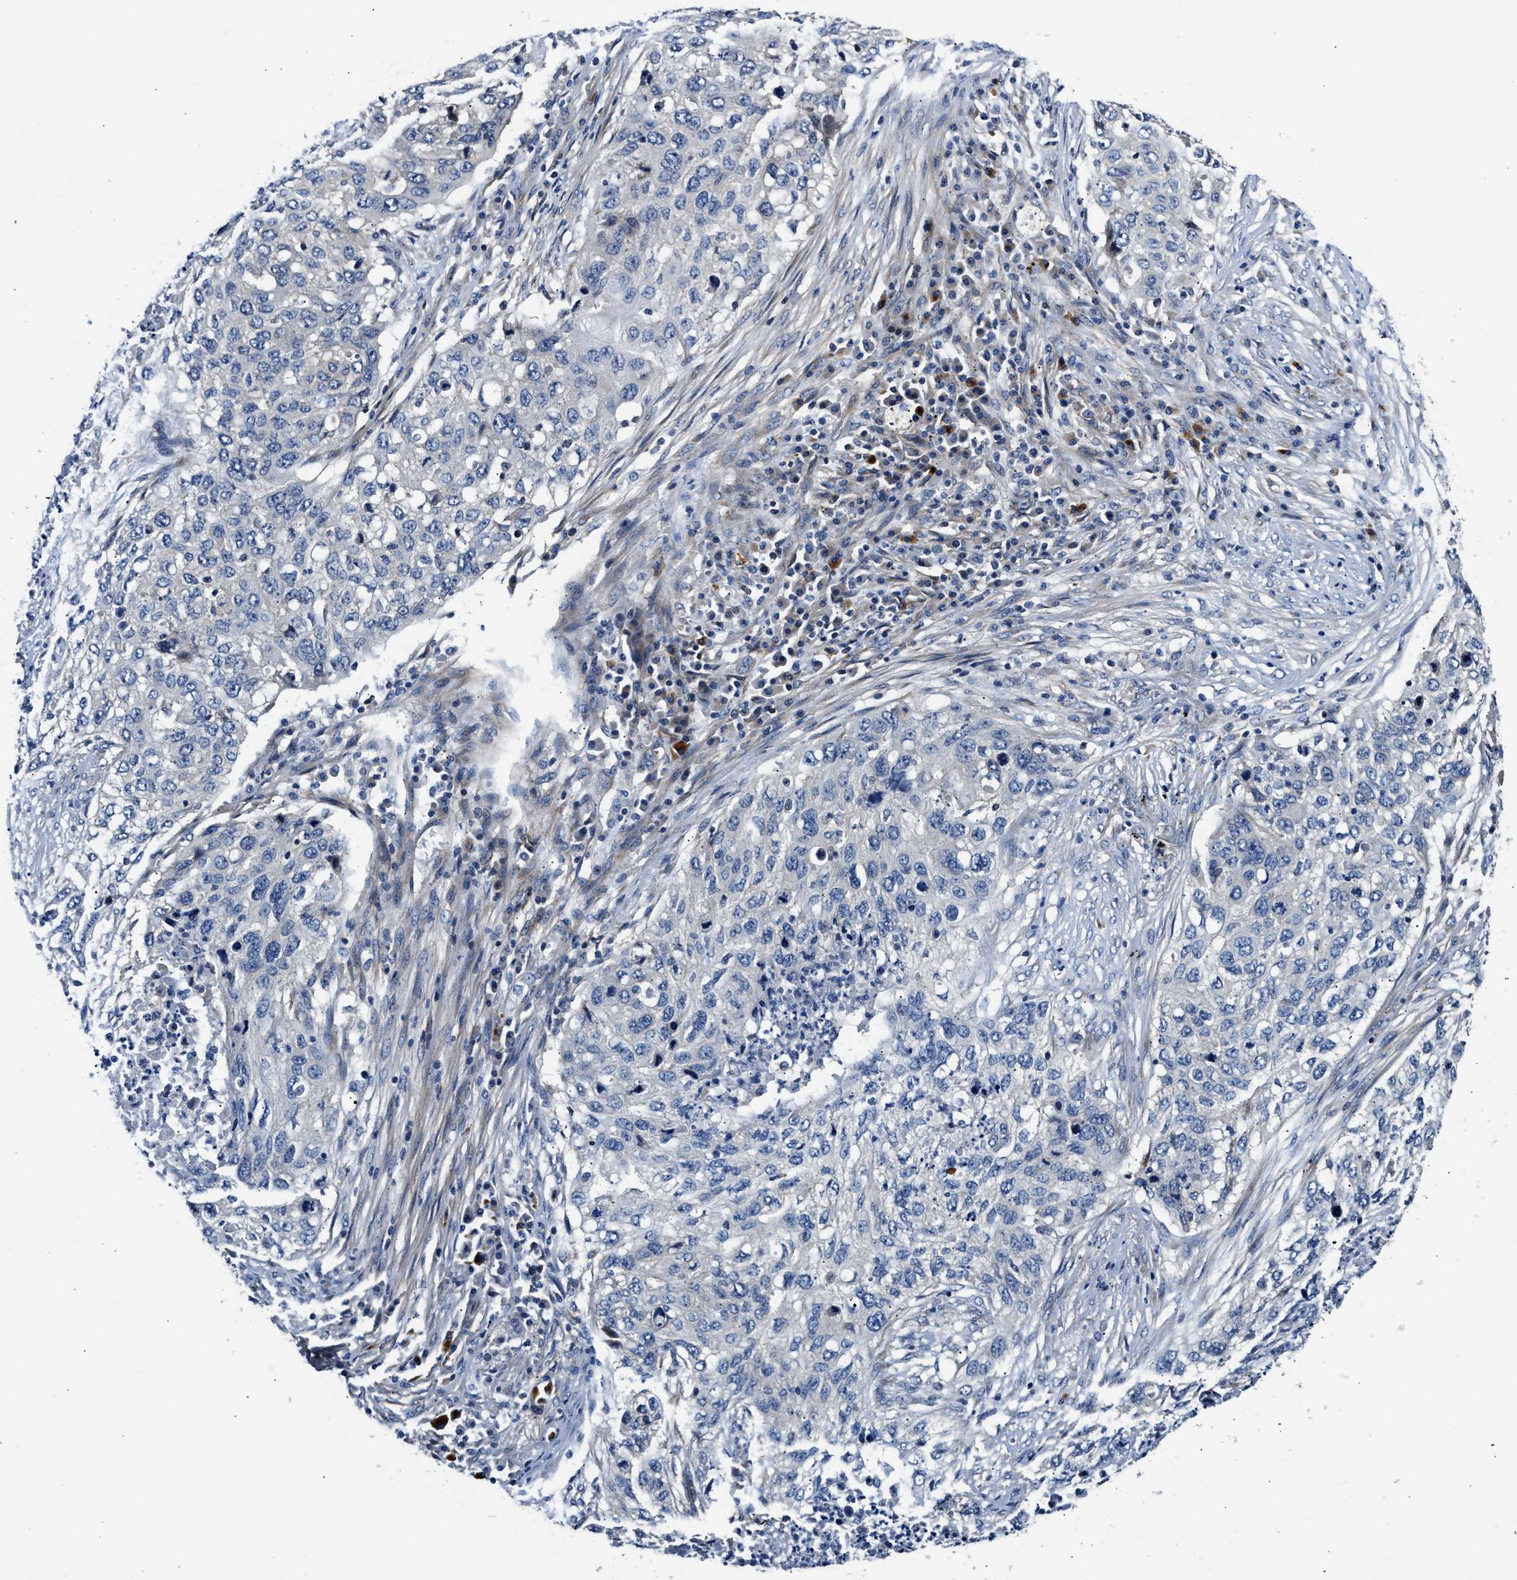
{"staining": {"intensity": "negative", "quantity": "none", "location": "none"}, "tissue": "lung cancer", "cell_type": "Tumor cells", "image_type": "cancer", "snomed": [{"axis": "morphology", "description": "Squamous cell carcinoma, NOS"}, {"axis": "topography", "description": "Lung"}], "caption": "The image demonstrates no significant staining in tumor cells of lung cancer (squamous cell carcinoma).", "gene": "TEX2", "patient": {"sex": "female", "age": 63}}